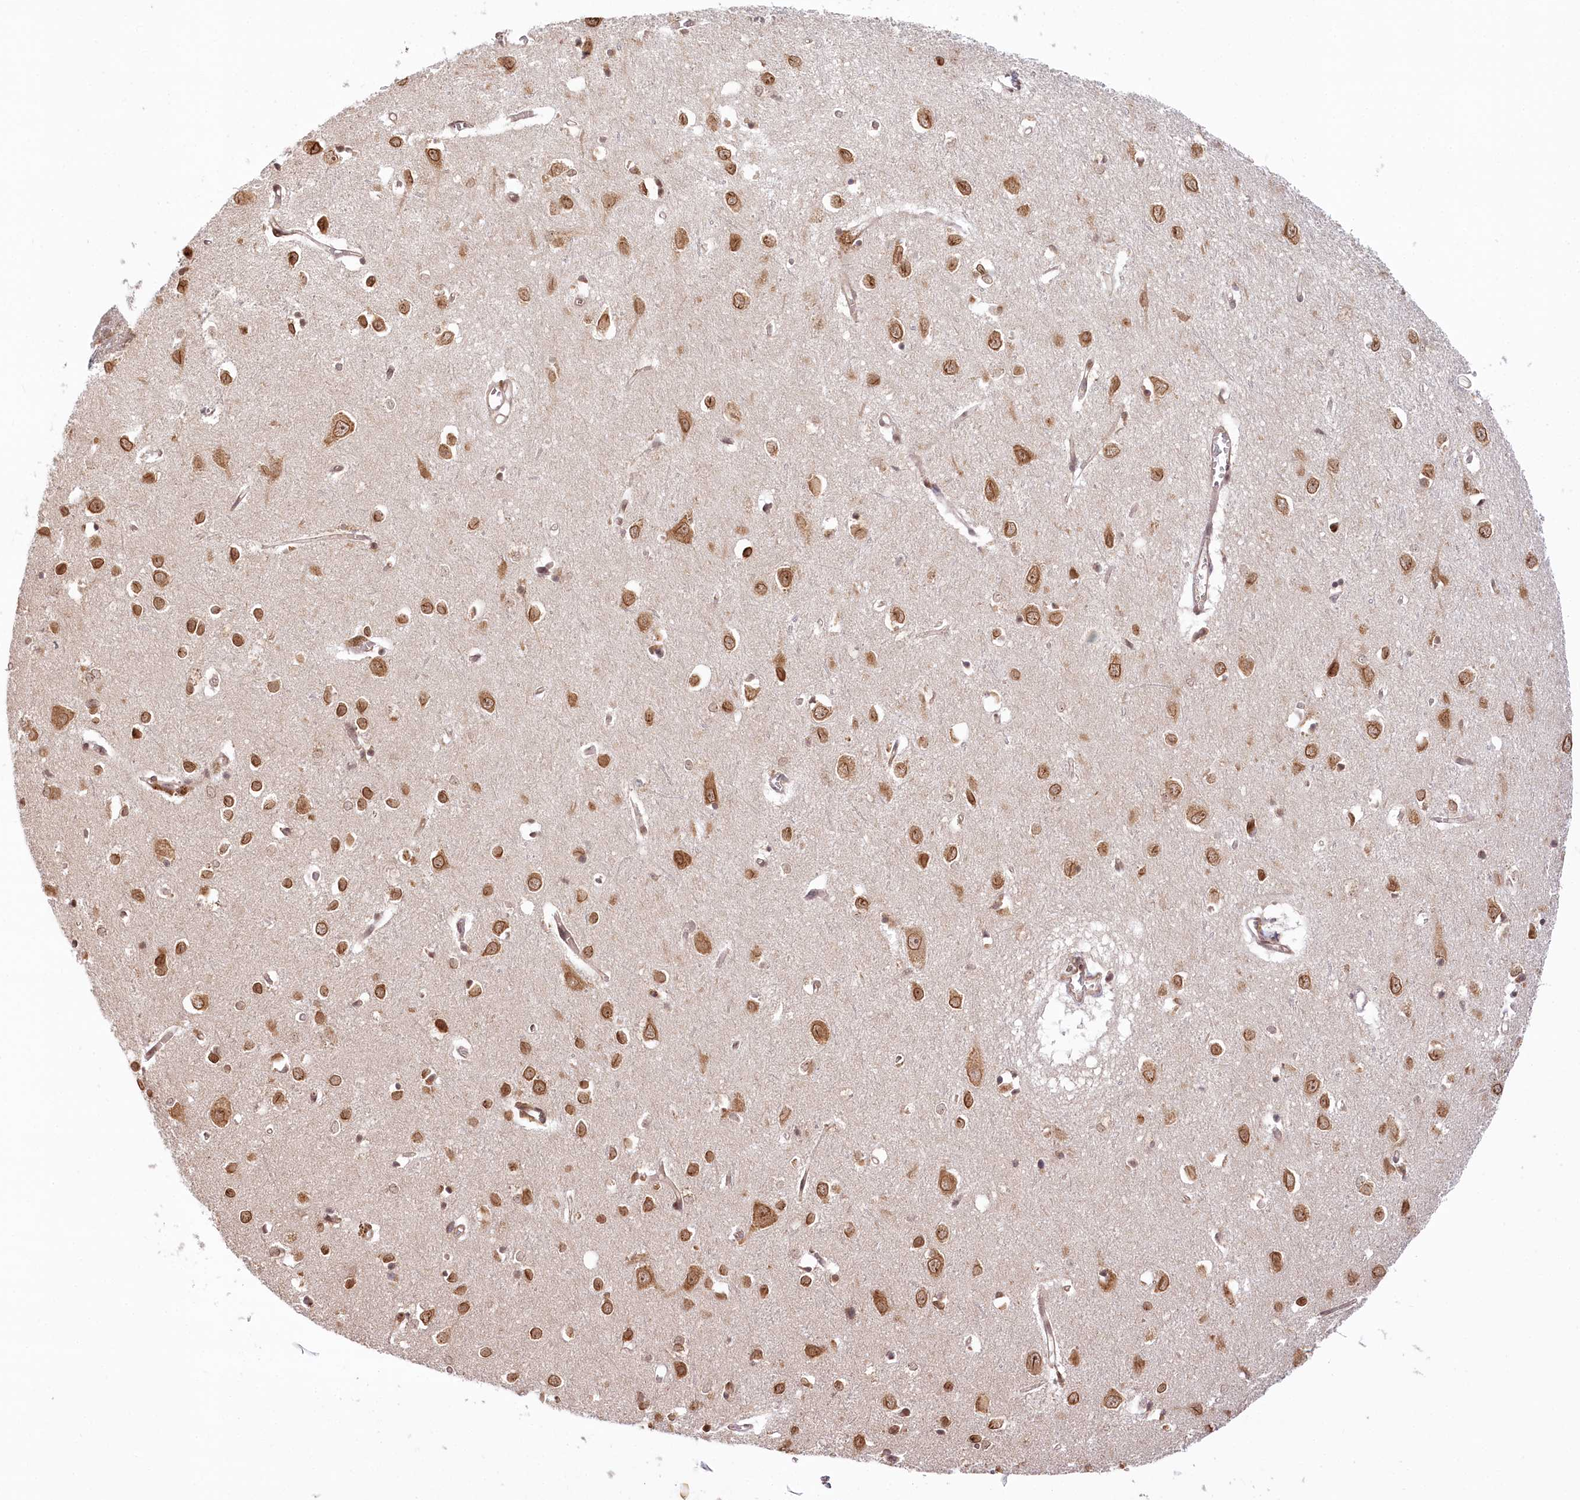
{"staining": {"intensity": "weak", "quantity": "25%-75%", "location": "cytoplasmic/membranous"}, "tissue": "cerebral cortex", "cell_type": "Endothelial cells", "image_type": "normal", "snomed": [{"axis": "morphology", "description": "Normal tissue, NOS"}, {"axis": "topography", "description": "Cerebral cortex"}], "caption": "IHC of normal cerebral cortex reveals low levels of weak cytoplasmic/membranous expression in approximately 25%-75% of endothelial cells.", "gene": "CEP70", "patient": {"sex": "female", "age": 64}}